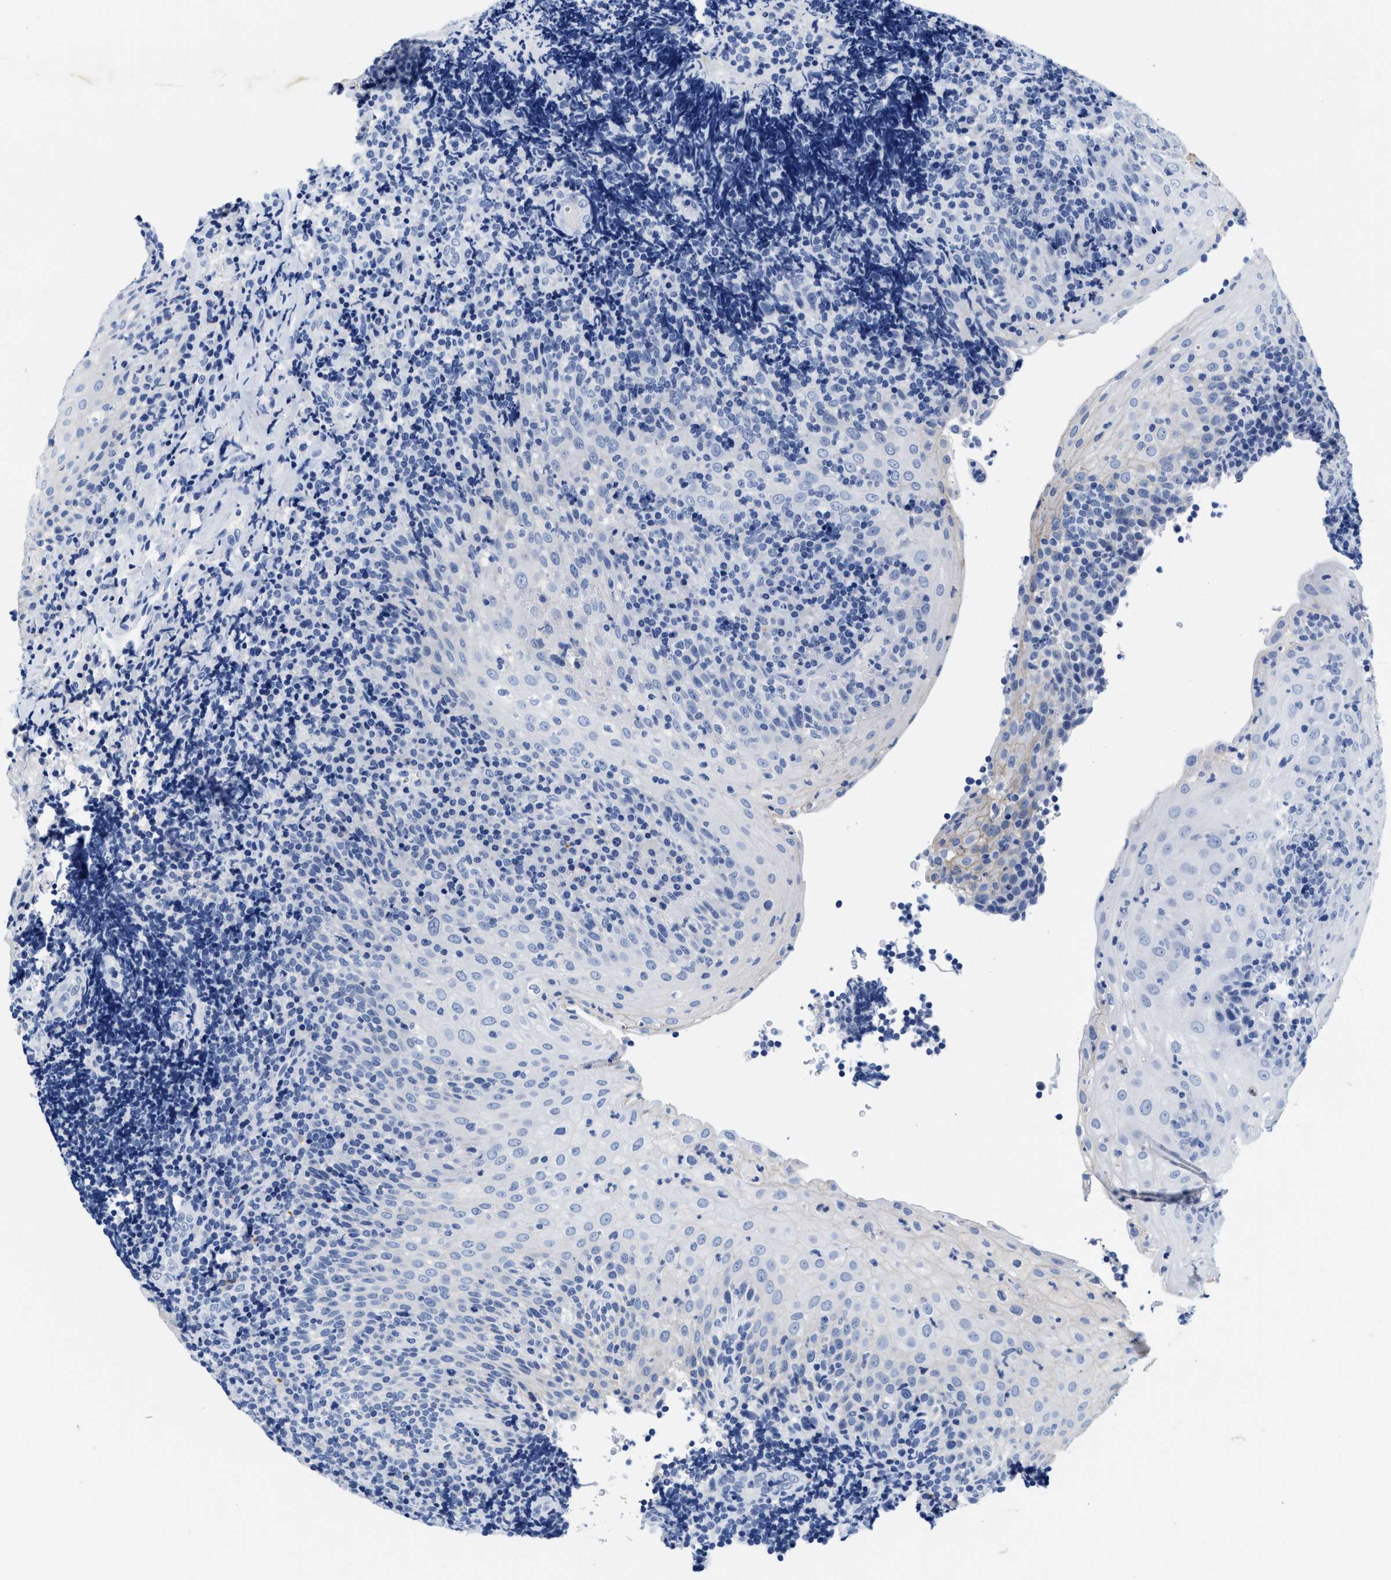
{"staining": {"intensity": "negative", "quantity": "none", "location": "none"}, "tissue": "tonsil", "cell_type": "Germinal center cells", "image_type": "normal", "snomed": [{"axis": "morphology", "description": "Normal tissue, NOS"}, {"axis": "topography", "description": "Tonsil"}], "caption": "Immunohistochemistry photomicrograph of benign human tonsil stained for a protein (brown), which displays no positivity in germinal center cells.", "gene": "TTC3", "patient": {"sex": "male", "age": 37}}